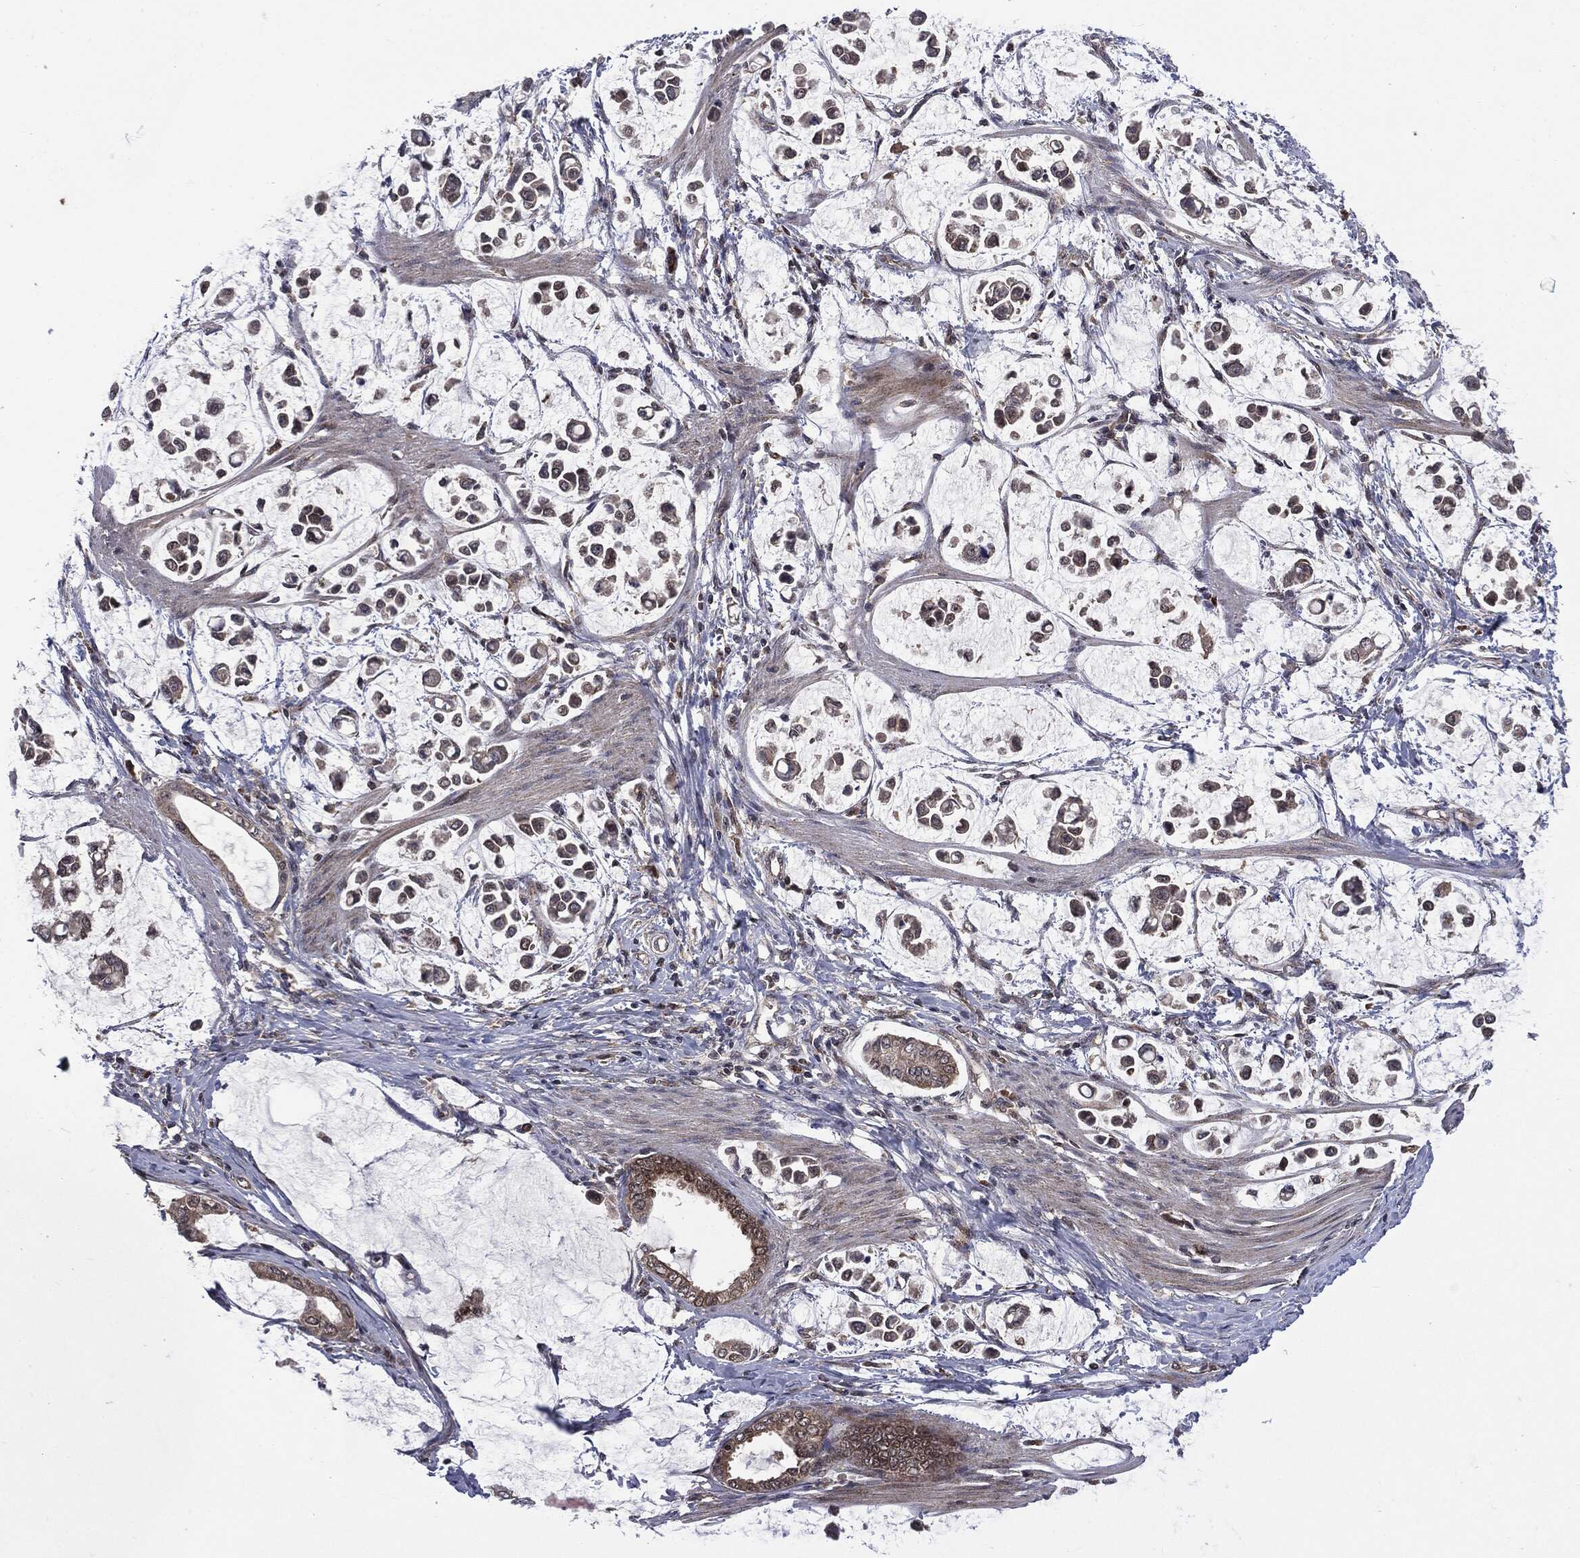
{"staining": {"intensity": "moderate", "quantity": "25%-75%", "location": "cytoplasmic/membranous,nuclear"}, "tissue": "stomach cancer", "cell_type": "Tumor cells", "image_type": "cancer", "snomed": [{"axis": "morphology", "description": "Adenocarcinoma, NOS"}, {"axis": "topography", "description": "Stomach"}], "caption": "Stomach adenocarcinoma stained with a protein marker shows moderate staining in tumor cells.", "gene": "PTPA", "patient": {"sex": "male", "age": 82}}